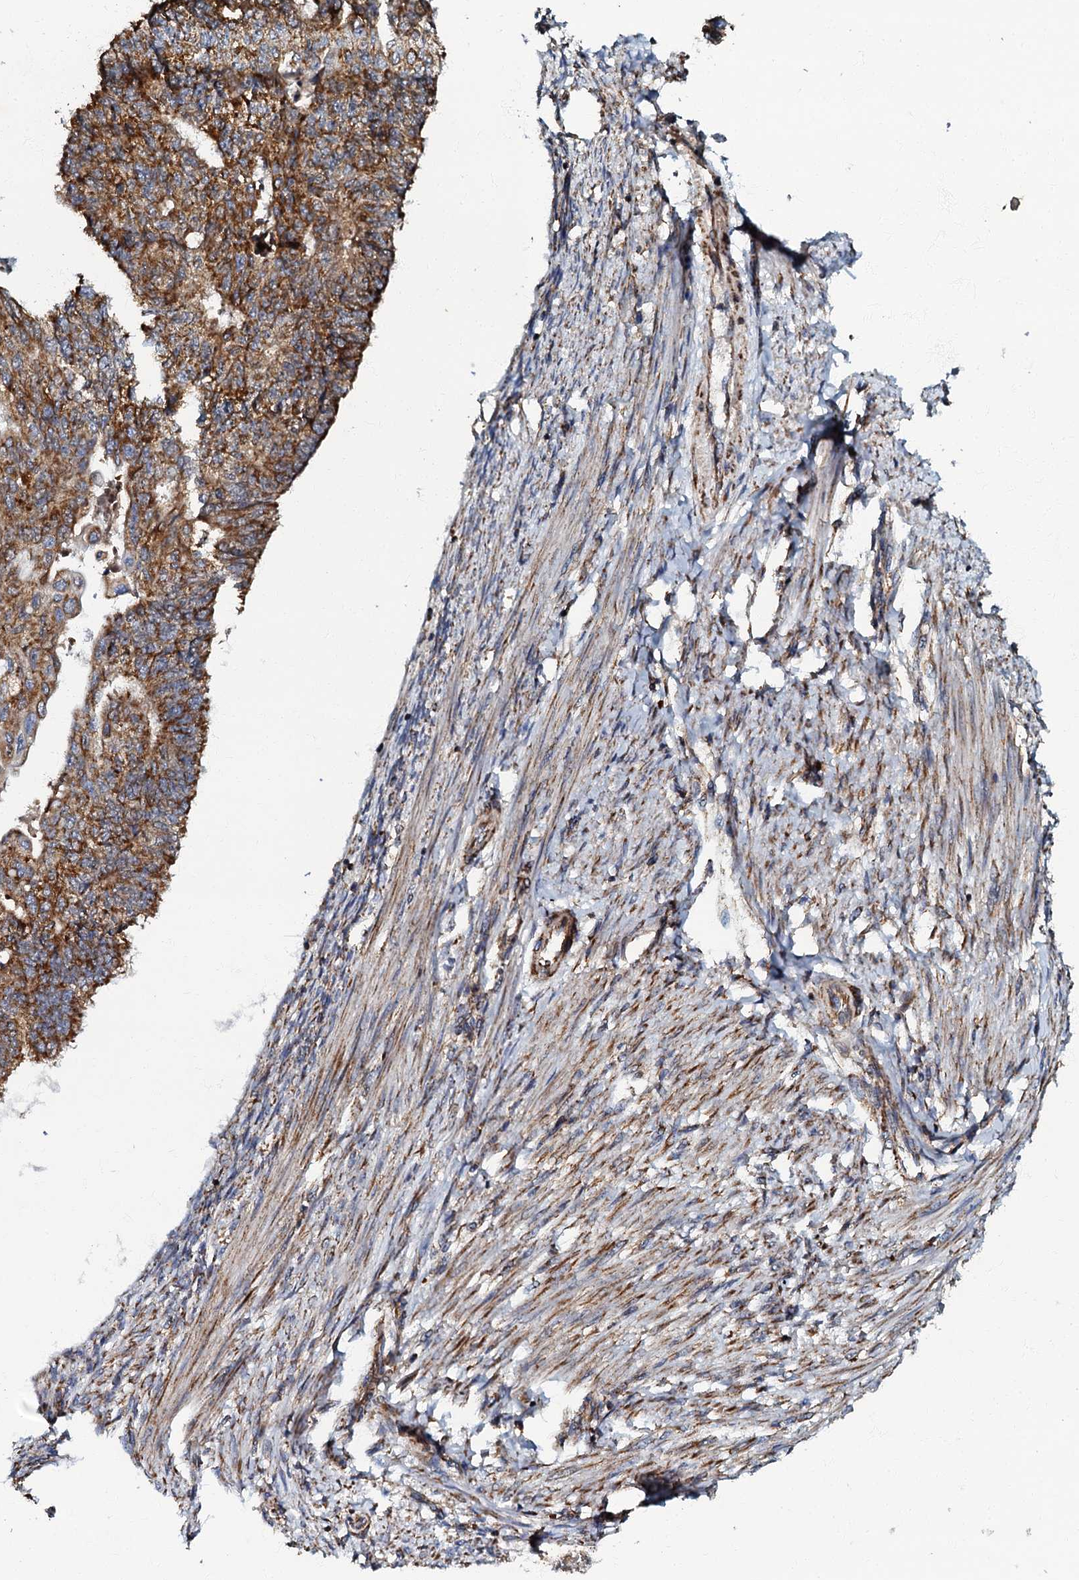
{"staining": {"intensity": "moderate", "quantity": ">75%", "location": "cytoplasmic/membranous"}, "tissue": "endometrial cancer", "cell_type": "Tumor cells", "image_type": "cancer", "snomed": [{"axis": "morphology", "description": "Adenocarcinoma, NOS"}, {"axis": "topography", "description": "Endometrium"}], "caption": "High-magnification brightfield microscopy of endometrial cancer (adenocarcinoma) stained with DAB (3,3'-diaminobenzidine) (brown) and counterstained with hematoxylin (blue). tumor cells exhibit moderate cytoplasmic/membranous expression is present in about>75% of cells.", "gene": "NDUFA12", "patient": {"sex": "female", "age": 32}}